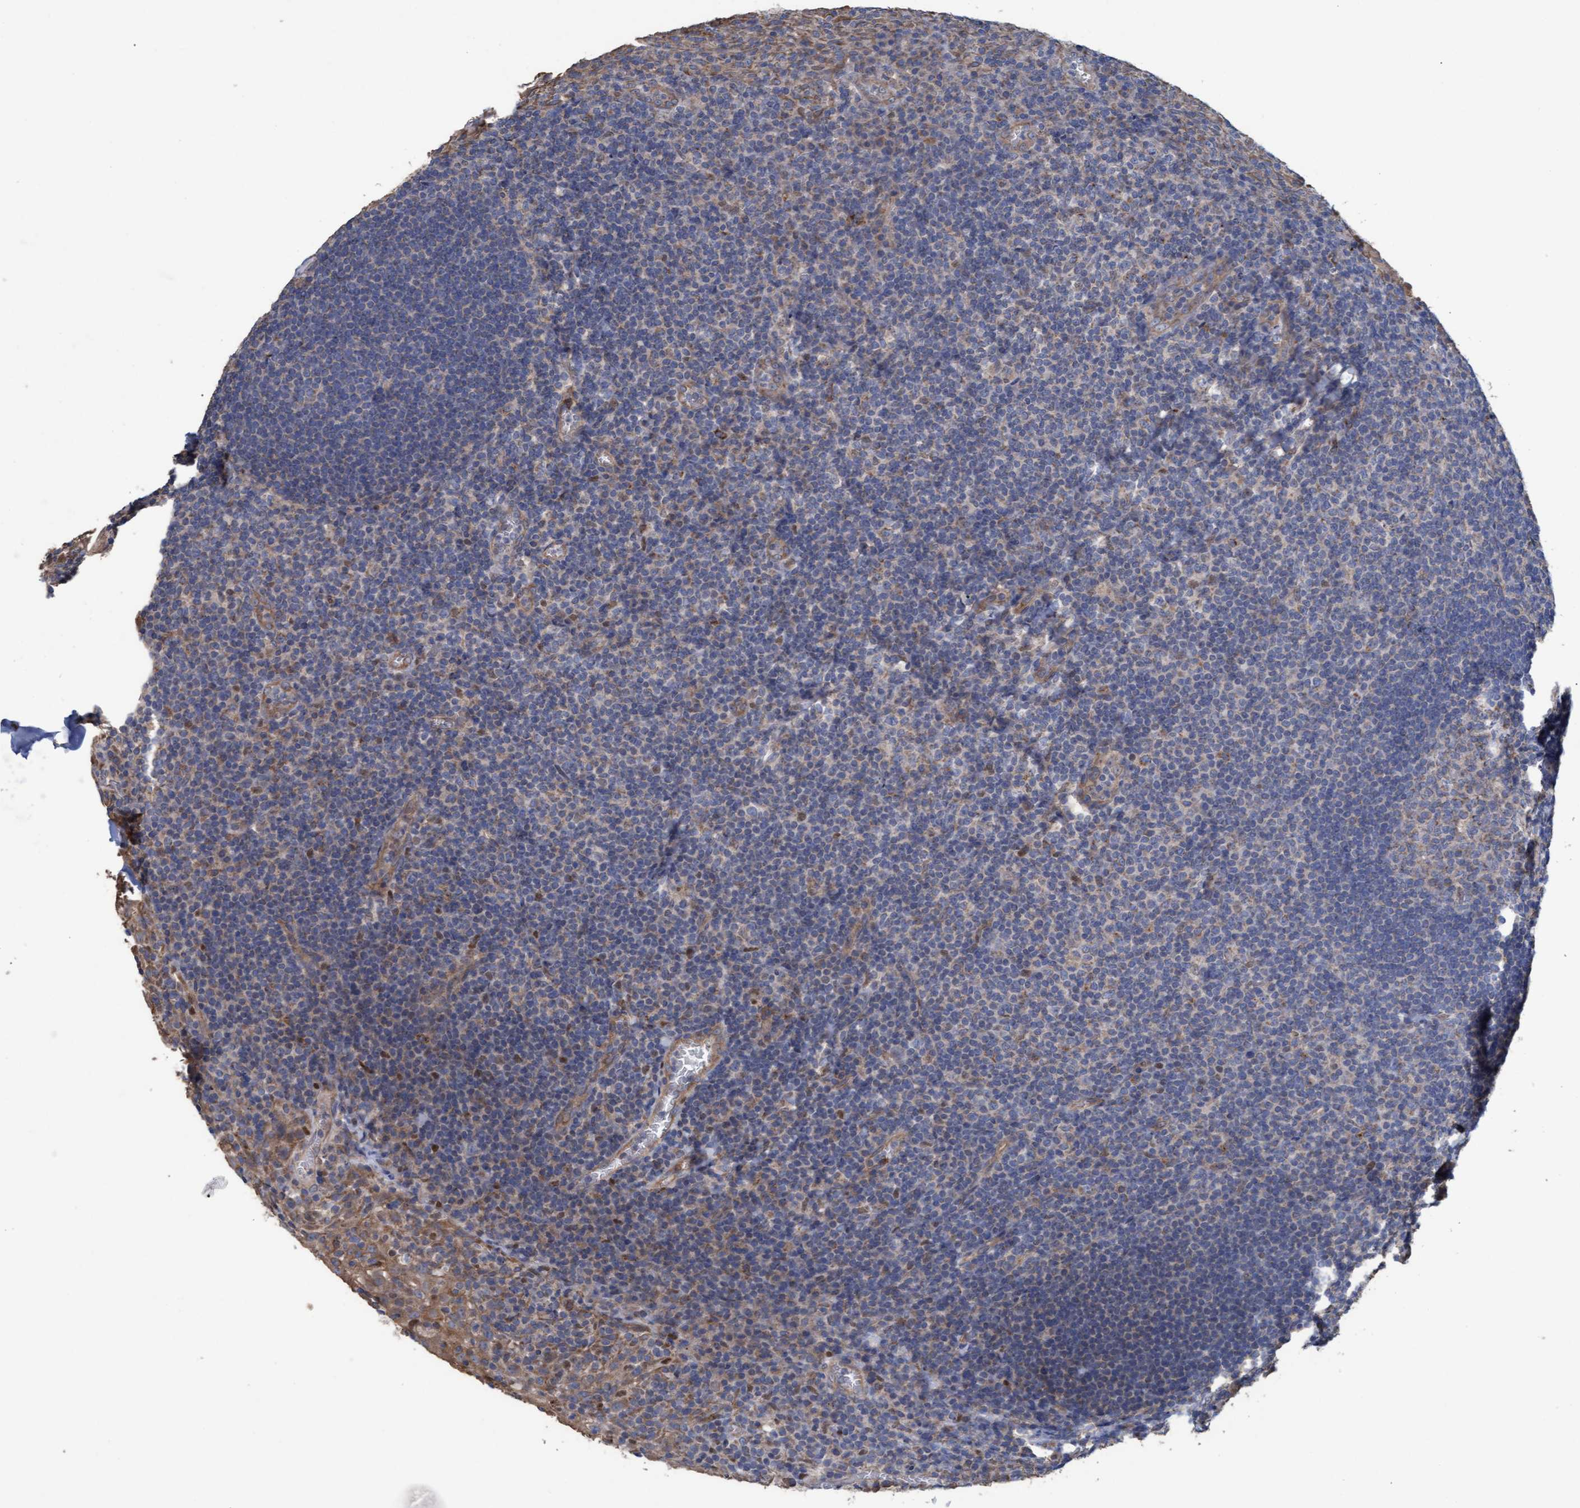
{"staining": {"intensity": "weak", "quantity": "25%-75%", "location": "cytoplasmic/membranous"}, "tissue": "tonsil", "cell_type": "Germinal center cells", "image_type": "normal", "snomed": [{"axis": "morphology", "description": "Normal tissue, NOS"}, {"axis": "topography", "description": "Tonsil"}], "caption": "Protein expression analysis of benign human tonsil reveals weak cytoplasmic/membranous positivity in approximately 25%-75% of germinal center cells.", "gene": "MRPL38", "patient": {"sex": "male", "age": 37}}